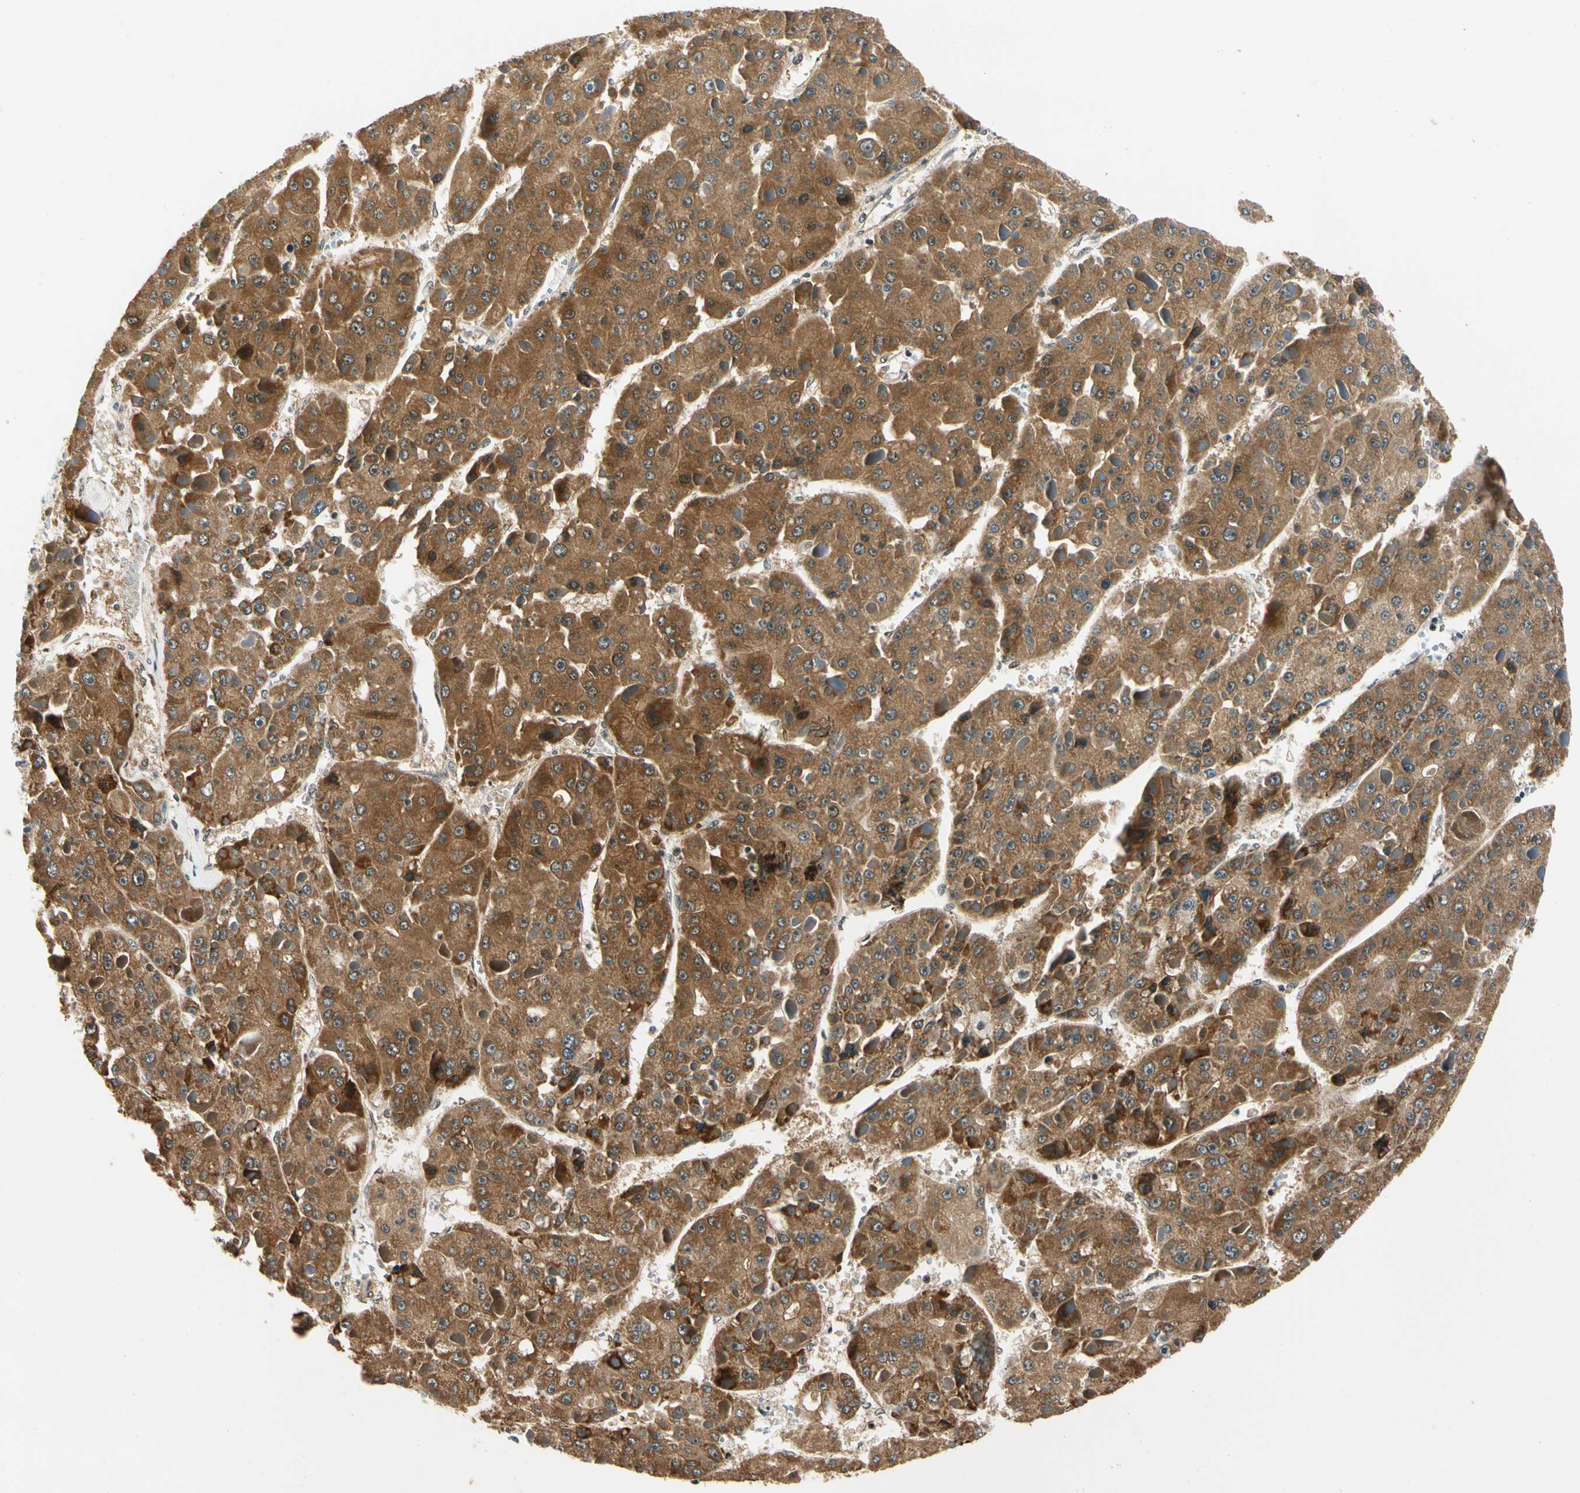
{"staining": {"intensity": "strong", "quantity": ">75%", "location": "cytoplasmic/membranous"}, "tissue": "liver cancer", "cell_type": "Tumor cells", "image_type": "cancer", "snomed": [{"axis": "morphology", "description": "Carcinoma, Hepatocellular, NOS"}, {"axis": "topography", "description": "Liver"}], "caption": "The histopathology image shows a brown stain indicating the presence of a protein in the cytoplasmic/membranous of tumor cells in hepatocellular carcinoma (liver). The protein of interest is stained brown, and the nuclei are stained in blue (DAB (3,3'-diaminobenzidine) IHC with brightfield microscopy, high magnification).", "gene": "PDK2", "patient": {"sex": "female", "age": 73}}